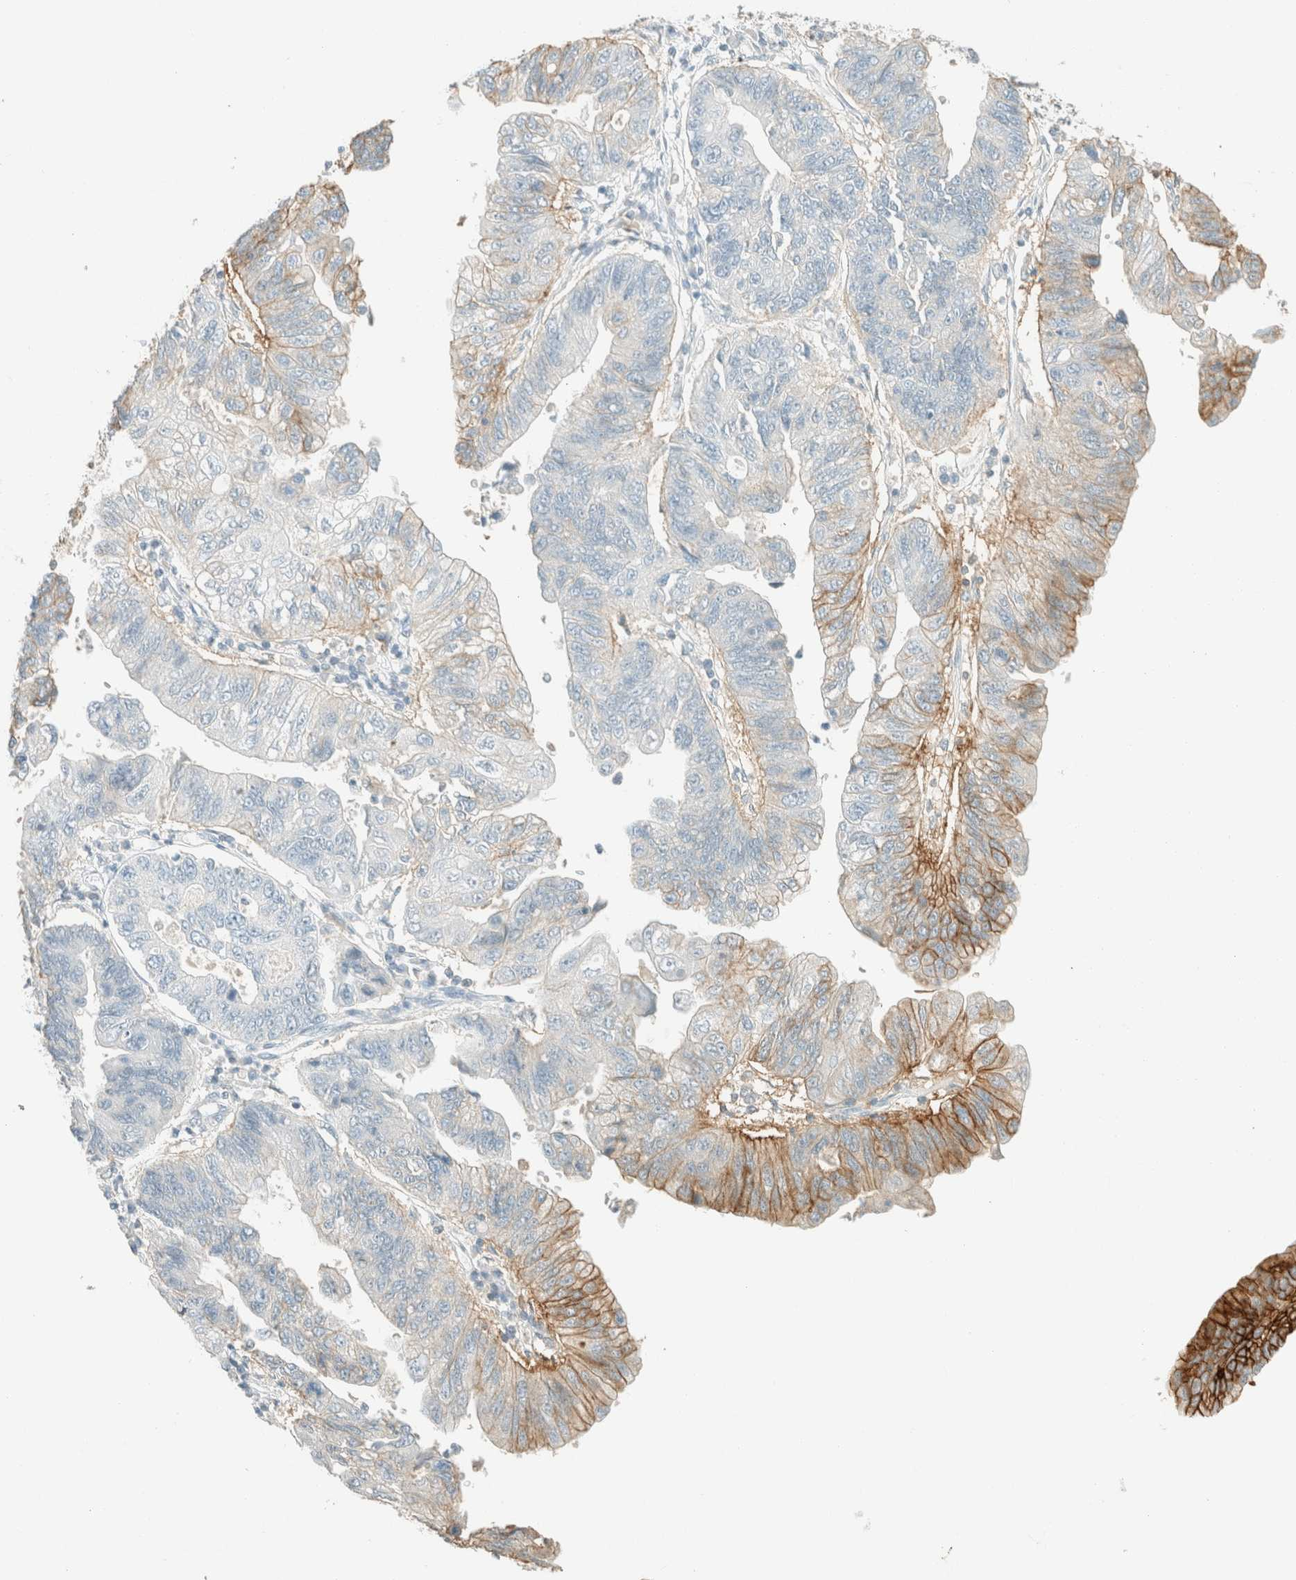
{"staining": {"intensity": "moderate", "quantity": "<25%", "location": "cytoplasmic/membranous"}, "tissue": "stomach cancer", "cell_type": "Tumor cells", "image_type": "cancer", "snomed": [{"axis": "morphology", "description": "Adenocarcinoma, NOS"}, {"axis": "topography", "description": "Stomach"}], "caption": "IHC image of human stomach cancer (adenocarcinoma) stained for a protein (brown), which reveals low levels of moderate cytoplasmic/membranous staining in about <25% of tumor cells.", "gene": "GPA33", "patient": {"sex": "male", "age": 59}}